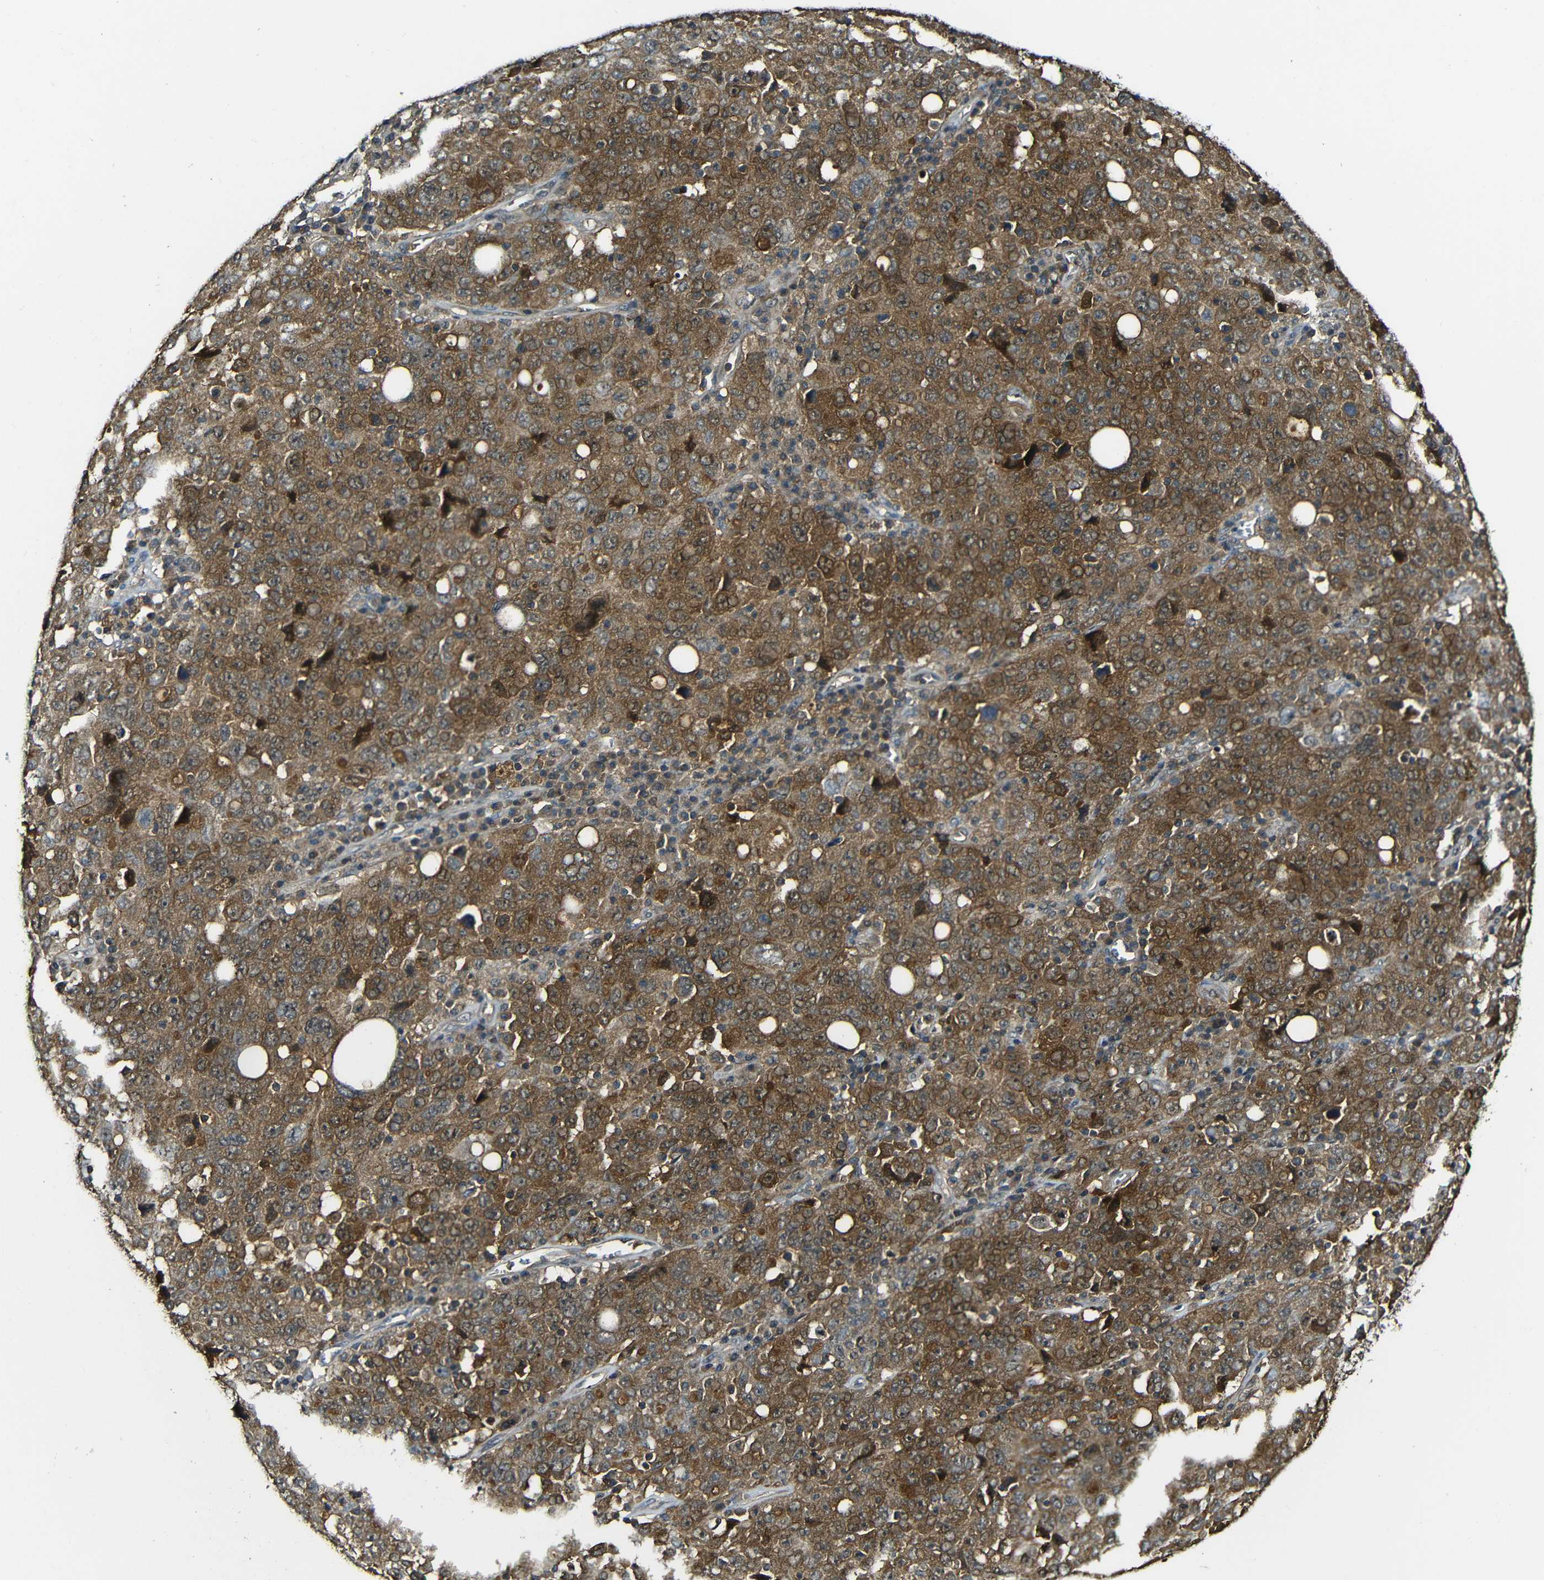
{"staining": {"intensity": "strong", "quantity": ">75%", "location": "cytoplasmic/membranous"}, "tissue": "ovarian cancer", "cell_type": "Tumor cells", "image_type": "cancer", "snomed": [{"axis": "morphology", "description": "Carcinoma, endometroid"}, {"axis": "topography", "description": "Ovary"}], "caption": "IHC of human ovarian endometroid carcinoma displays high levels of strong cytoplasmic/membranous positivity in about >75% of tumor cells. Using DAB (3,3'-diaminobenzidine) (brown) and hematoxylin (blue) stains, captured at high magnification using brightfield microscopy.", "gene": "CASP8", "patient": {"sex": "female", "age": 62}}